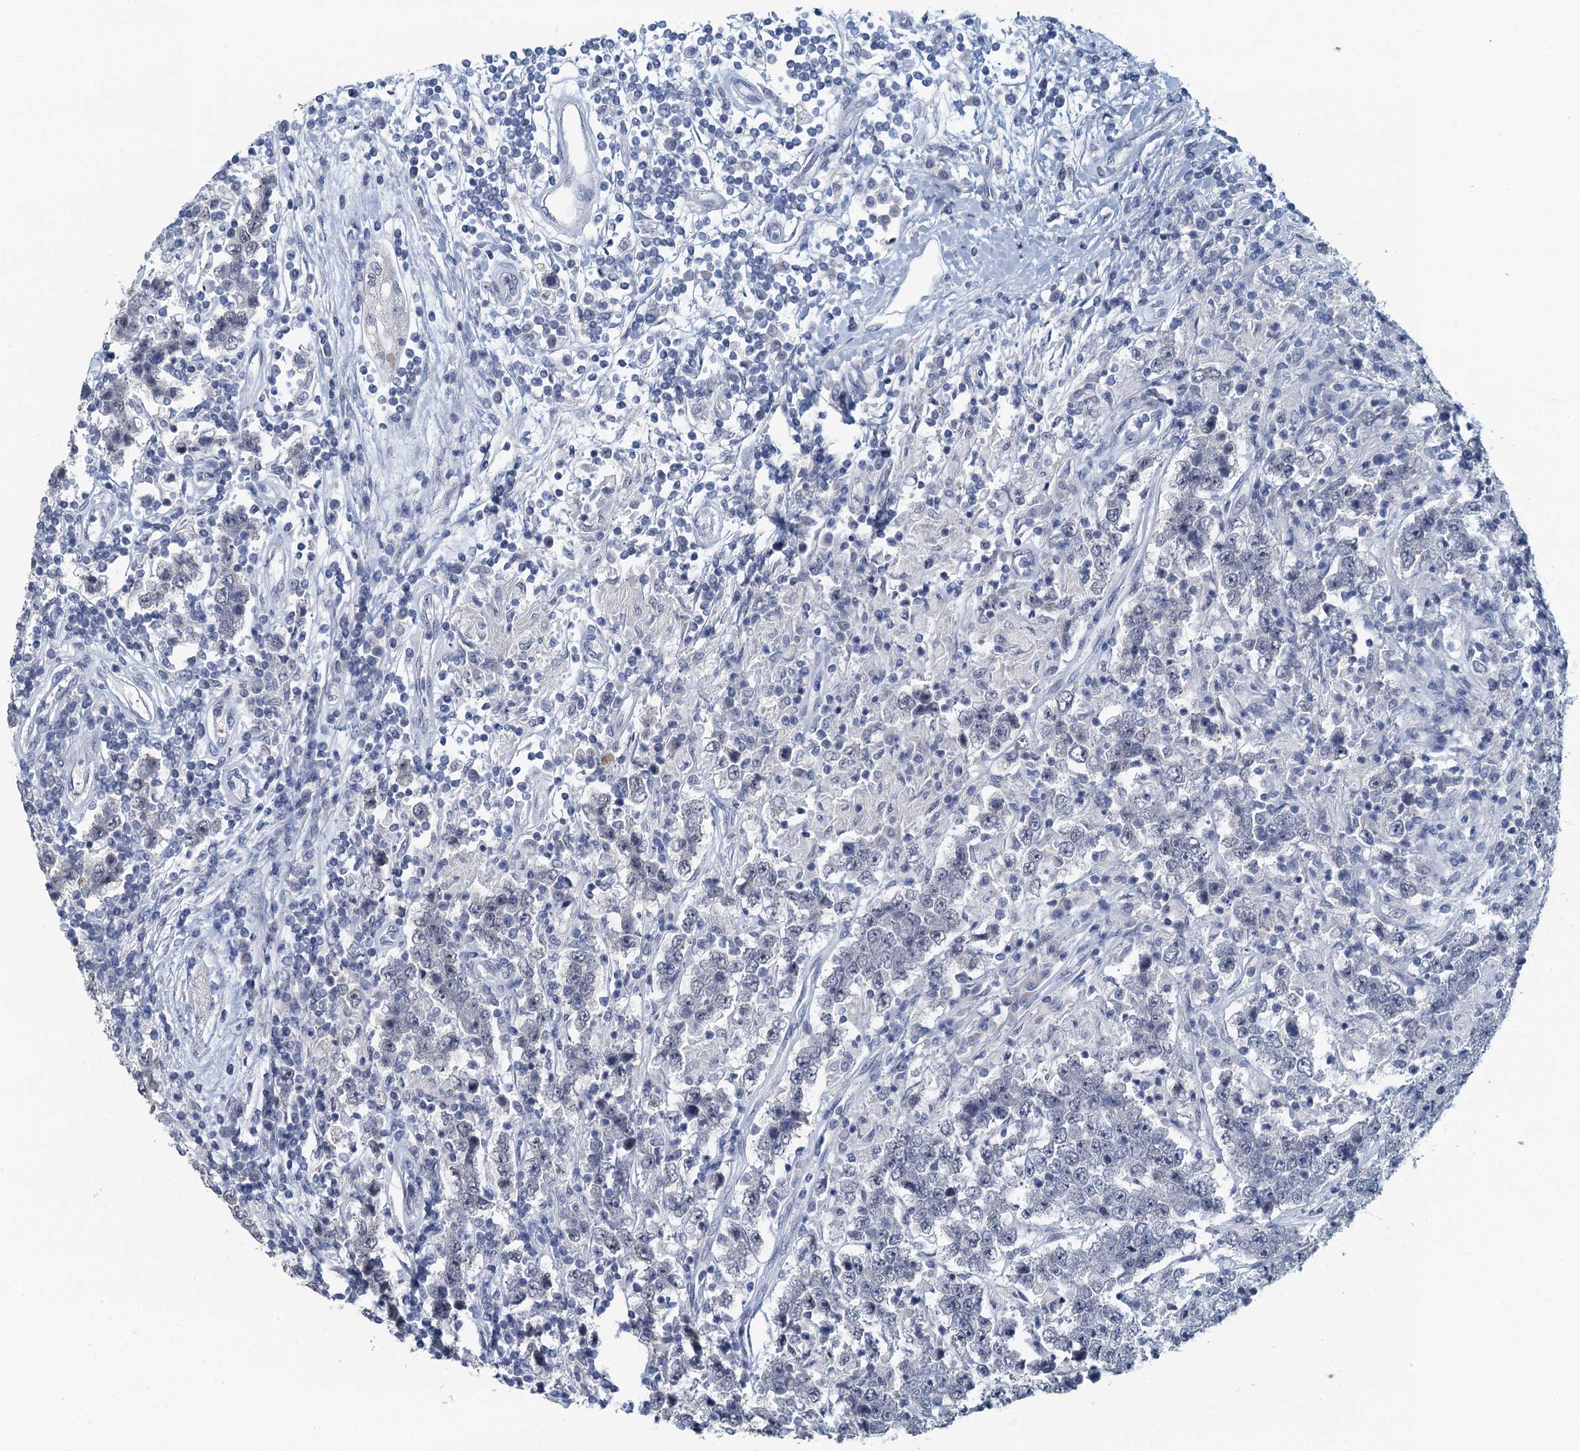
{"staining": {"intensity": "negative", "quantity": "none", "location": "none"}, "tissue": "testis cancer", "cell_type": "Tumor cells", "image_type": "cancer", "snomed": [{"axis": "morphology", "description": "Normal tissue, NOS"}, {"axis": "morphology", "description": "Urothelial carcinoma, High grade"}, {"axis": "morphology", "description": "Seminoma, NOS"}, {"axis": "morphology", "description": "Carcinoma, Embryonal, NOS"}, {"axis": "topography", "description": "Urinary bladder"}, {"axis": "topography", "description": "Testis"}], "caption": "Tumor cells show no significant positivity in testis cancer (embryonal carcinoma).", "gene": "TTLL9", "patient": {"sex": "male", "age": 41}}